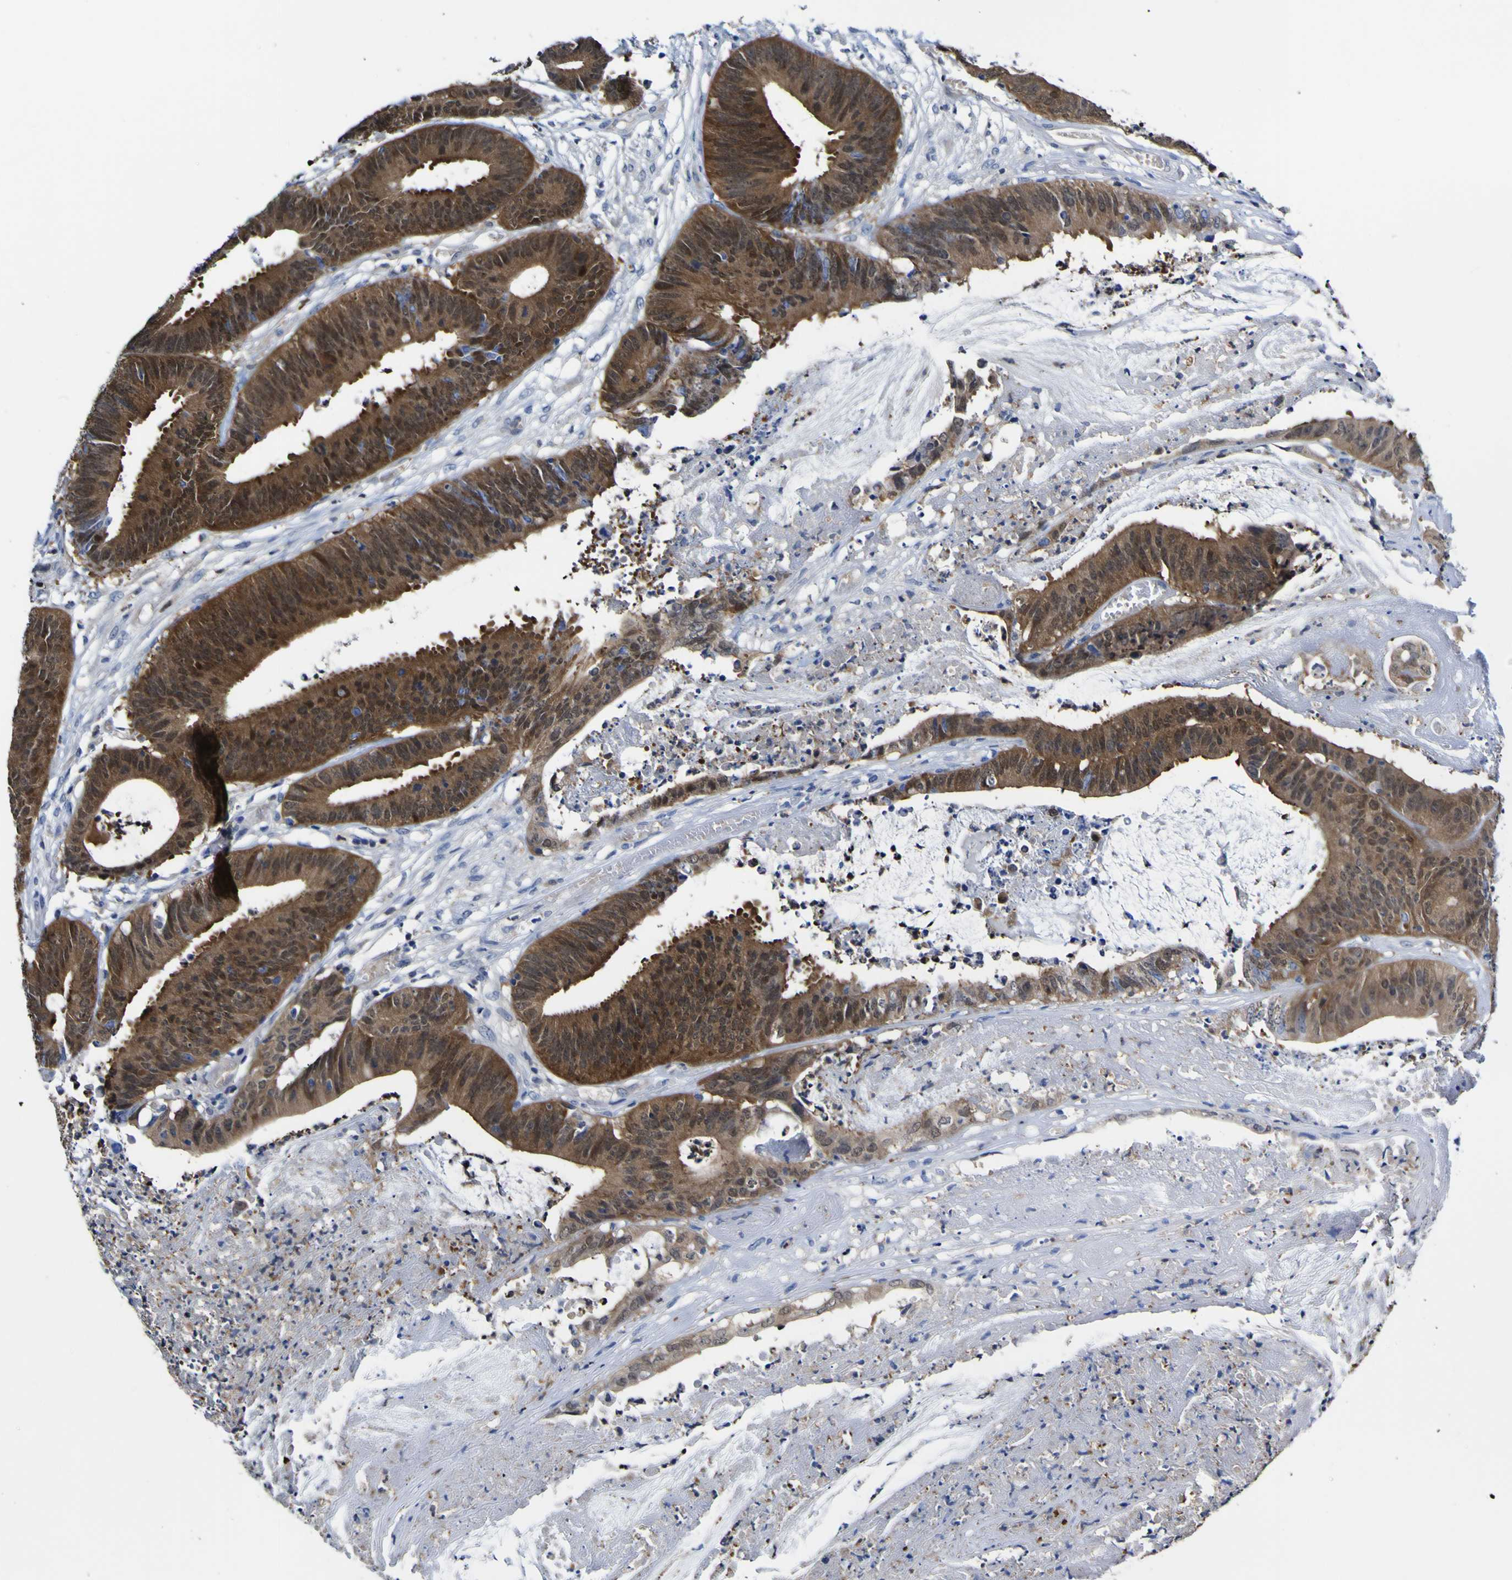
{"staining": {"intensity": "strong", "quantity": ">75%", "location": "cytoplasmic/membranous"}, "tissue": "colorectal cancer", "cell_type": "Tumor cells", "image_type": "cancer", "snomed": [{"axis": "morphology", "description": "Adenocarcinoma, NOS"}, {"axis": "topography", "description": "Rectum"}], "caption": "Immunohistochemistry (DAB) staining of human colorectal cancer (adenocarcinoma) demonstrates strong cytoplasmic/membranous protein expression in approximately >75% of tumor cells. The protein of interest is stained brown, and the nuclei are stained in blue (DAB (3,3'-diaminobenzidine) IHC with brightfield microscopy, high magnification).", "gene": "CASP6", "patient": {"sex": "female", "age": 66}}